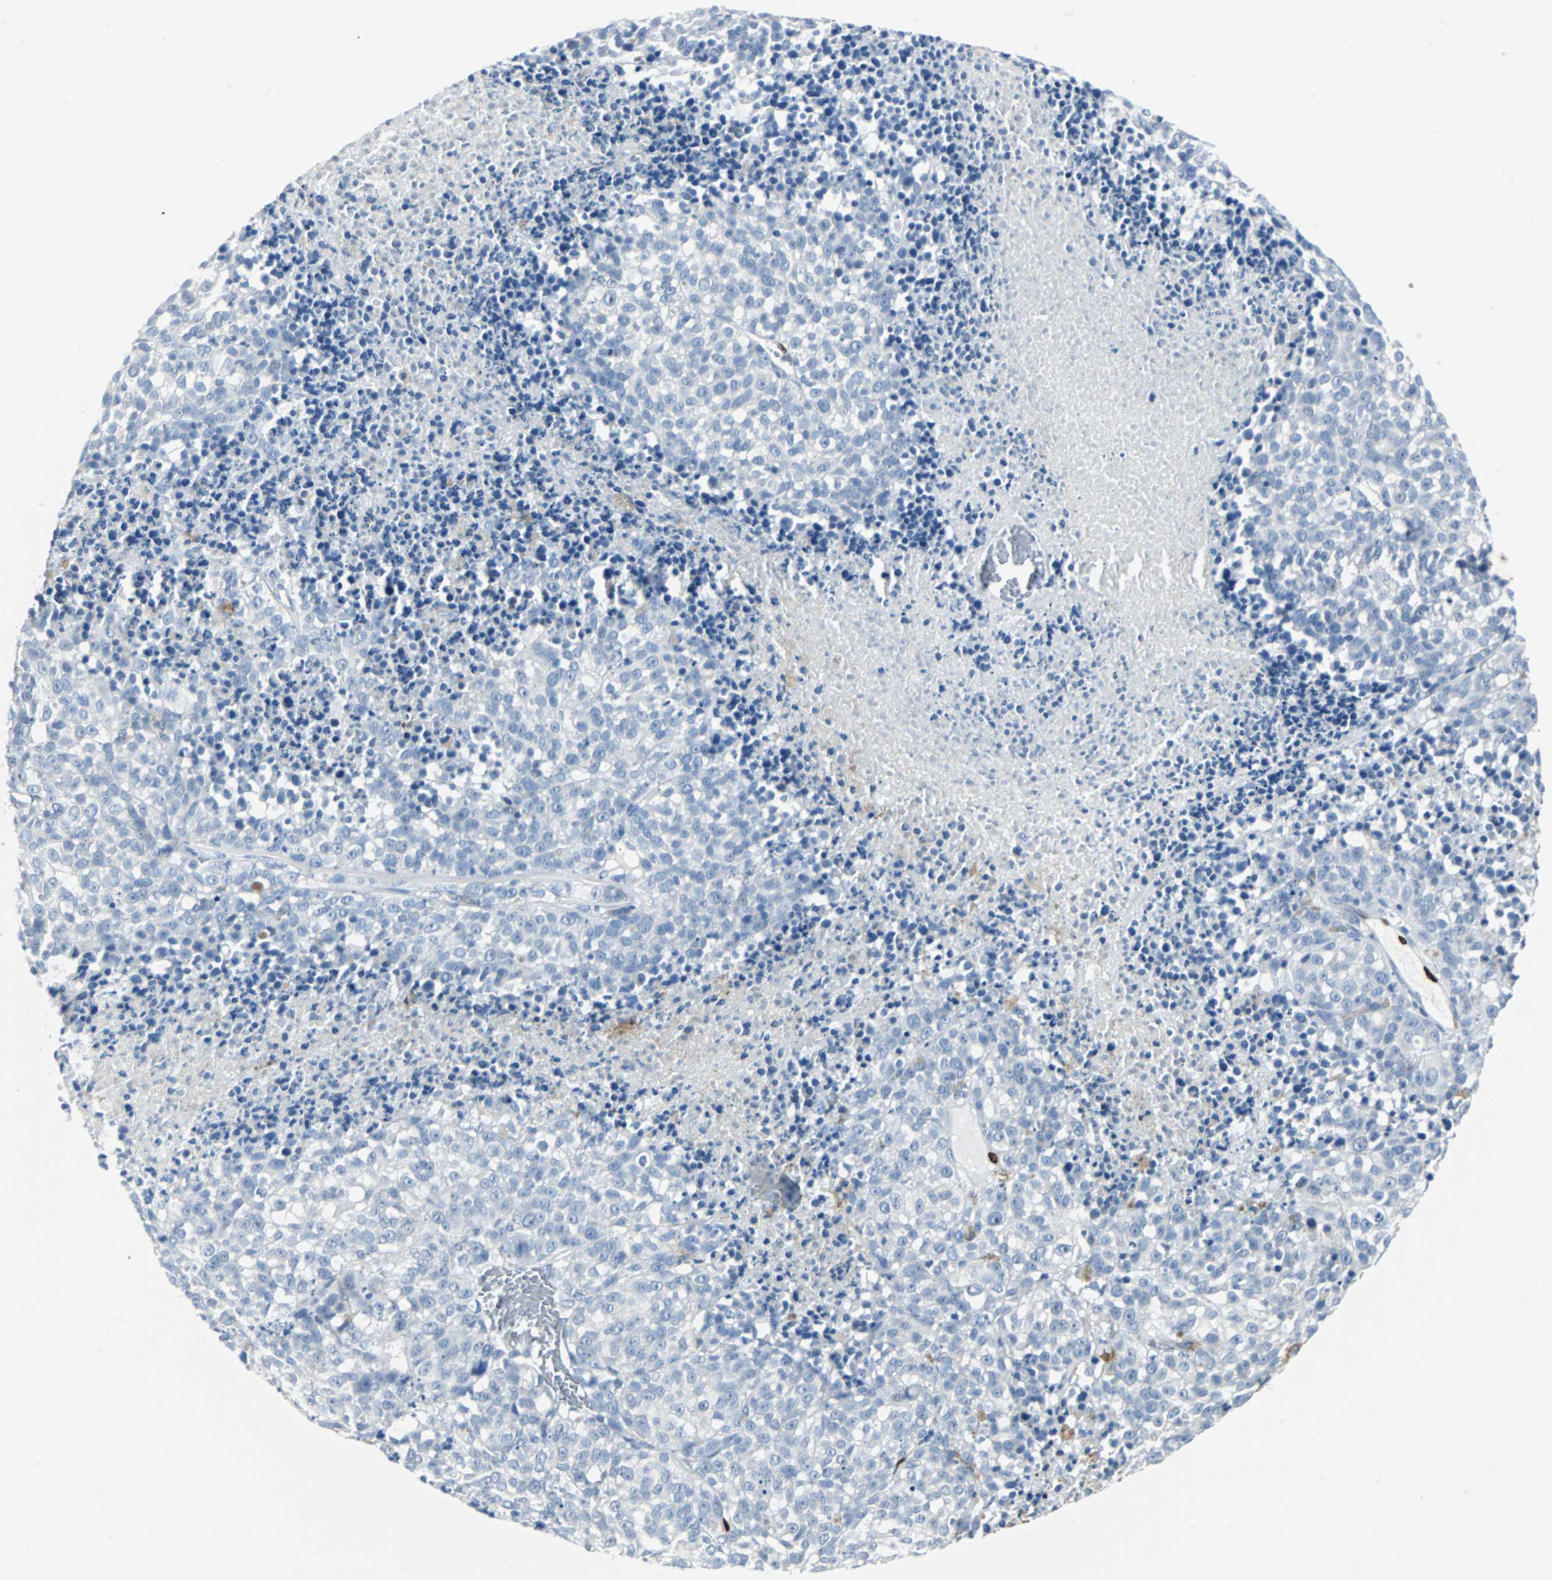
{"staining": {"intensity": "negative", "quantity": "none", "location": "none"}, "tissue": "melanoma", "cell_type": "Tumor cells", "image_type": "cancer", "snomed": [{"axis": "morphology", "description": "Malignant melanoma, Metastatic site"}, {"axis": "topography", "description": "Cerebral cortex"}], "caption": "Immunohistochemistry (IHC) histopathology image of neoplastic tissue: malignant melanoma (metastatic site) stained with DAB (3,3'-diaminobenzidine) exhibits no significant protein positivity in tumor cells.", "gene": "IL33", "patient": {"sex": "female", "age": 52}}